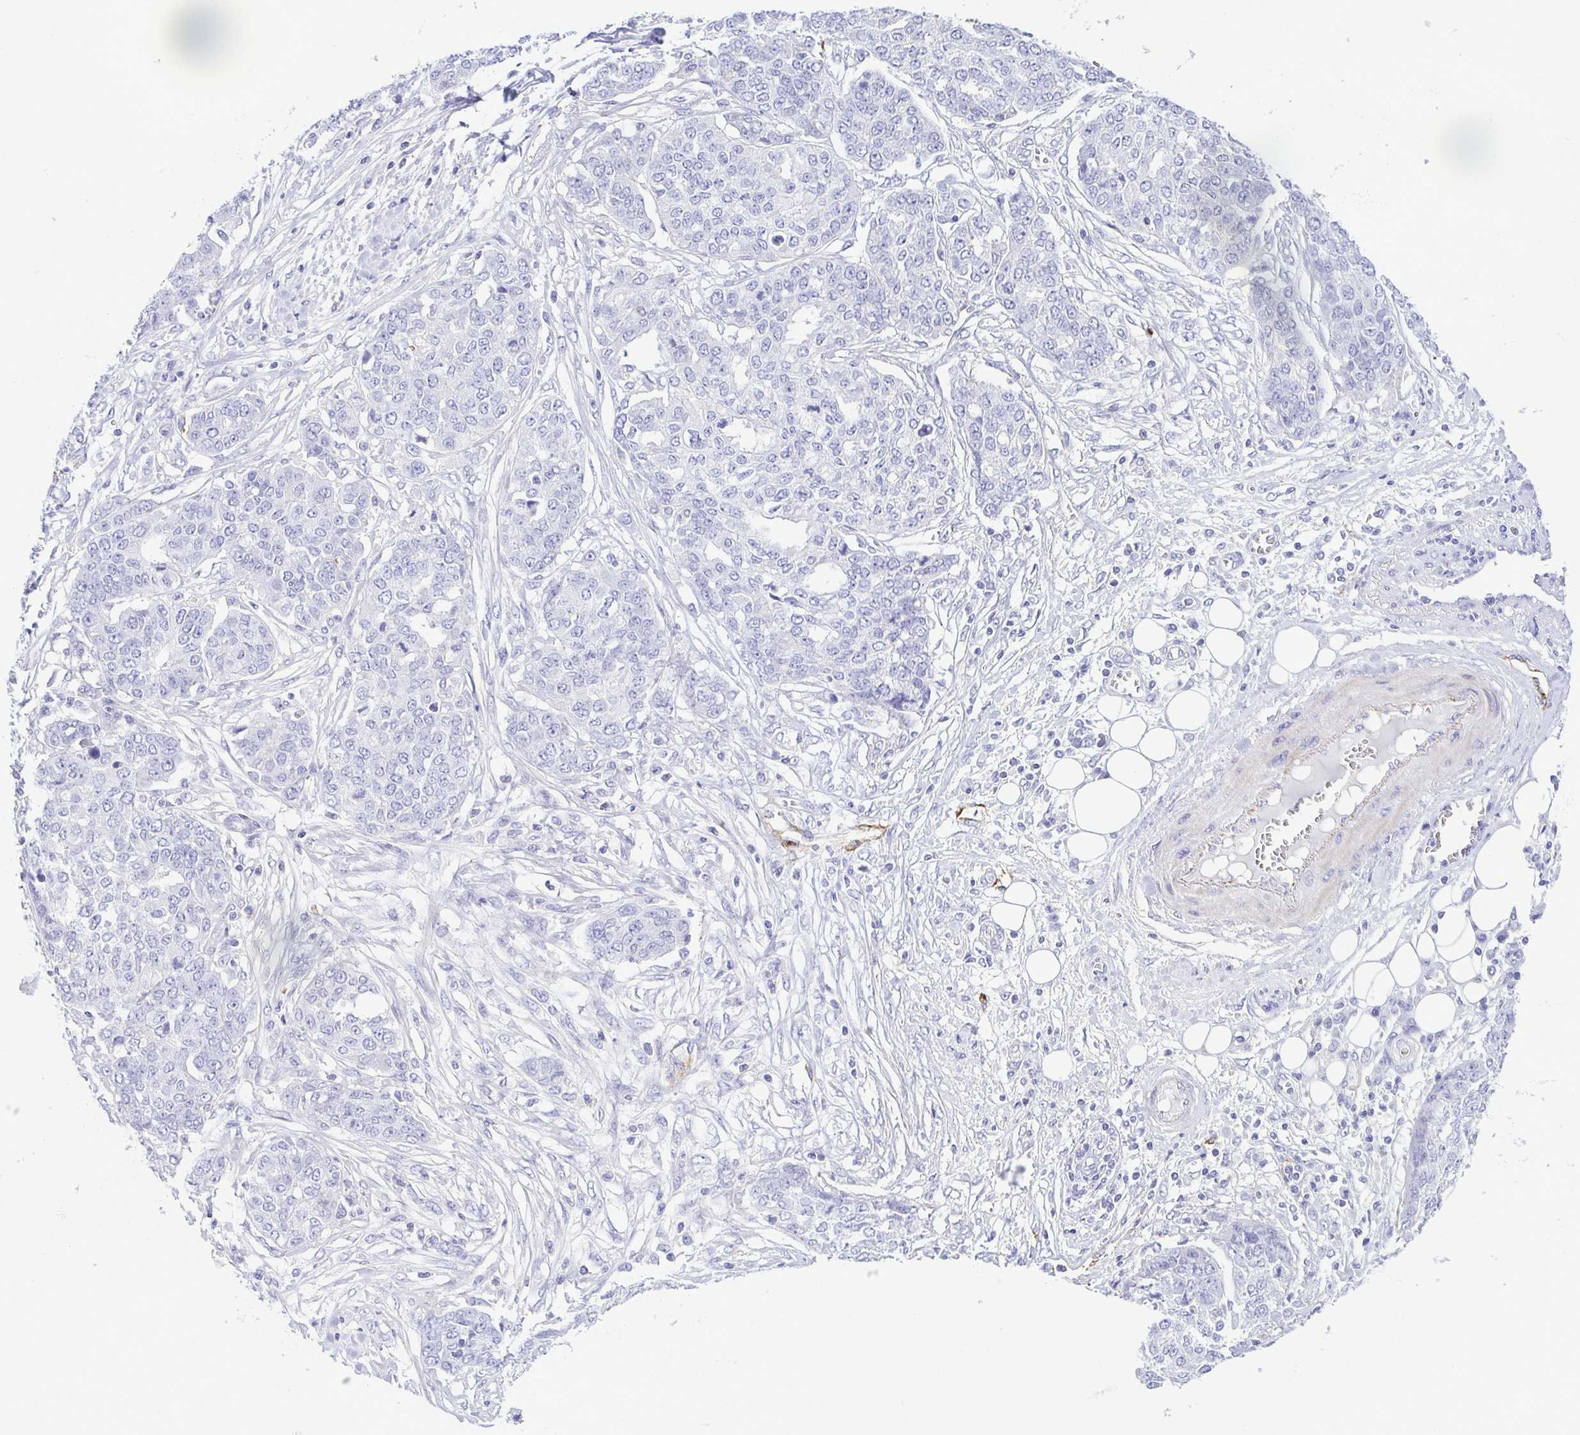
{"staining": {"intensity": "negative", "quantity": "none", "location": "none"}, "tissue": "ovarian cancer", "cell_type": "Tumor cells", "image_type": "cancer", "snomed": [{"axis": "morphology", "description": "Cystadenocarcinoma, serous, NOS"}, {"axis": "topography", "description": "Soft tissue"}, {"axis": "topography", "description": "Ovary"}], "caption": "The photomicrograph displays no significant positivity in tumor cells of ovarian serous cystadenocarcinoma.", "gene": "GPR182", "patient": {"sex": "female", "age": 57}}